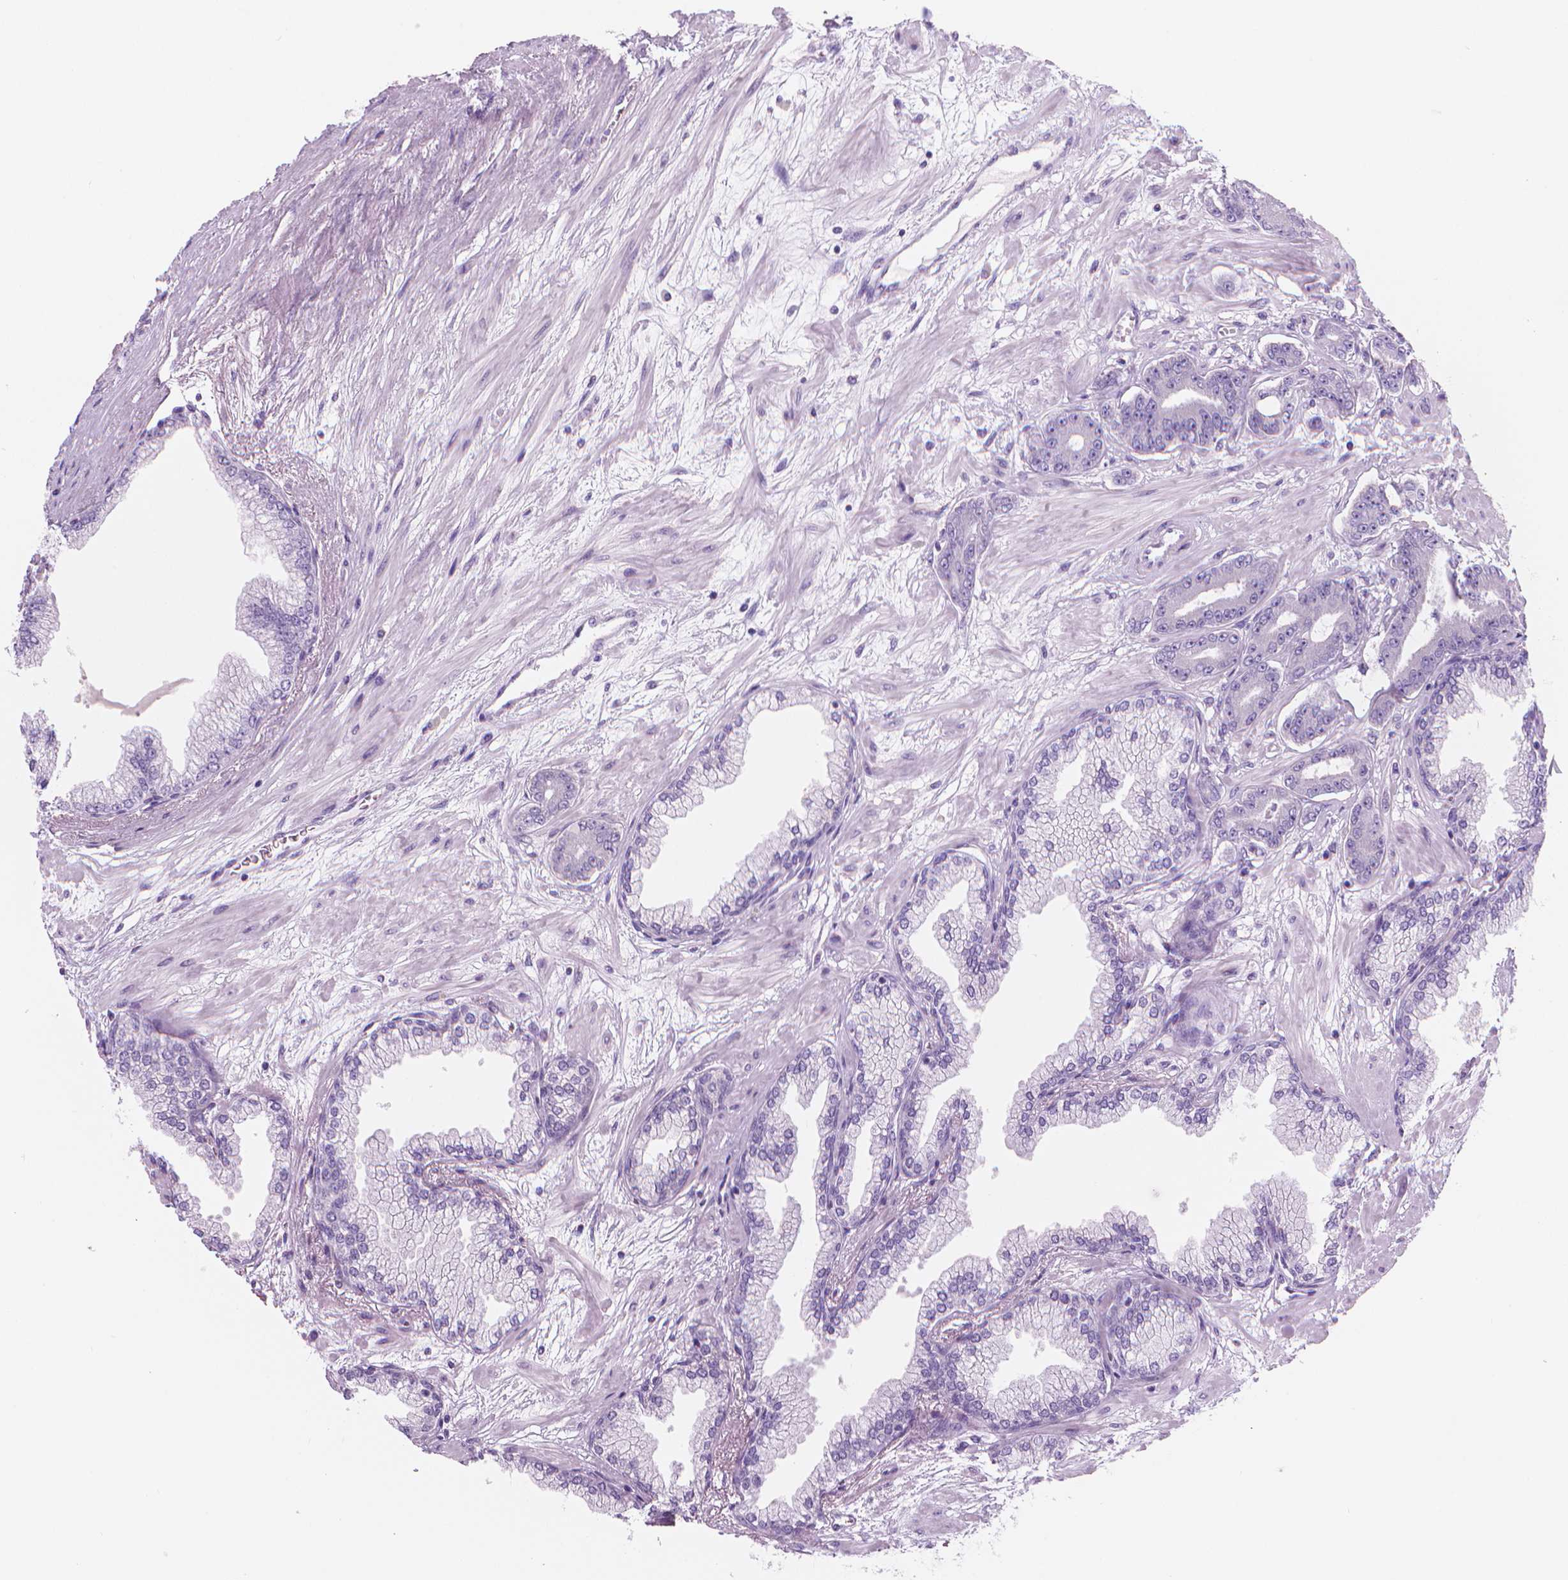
{"staining": {"intensity": "negative", "quantity": "none", "location": "none"}, "tissue": "prostate cancer", "cell_type": "Tumor cells", "image_type": "cancer", "snomed": [{"axis": "morphology", "description": "Adenocarcinoma, Low grade"}, {"axis": "topography", "description": "Prostate"}], "caption": "DAB immunohistochemical staining of human low-grade adenocarcinoma (prostate) demonstrates no significant expression in tumor cells.", "gene": "ENSG00000187186", "patient": {"sex": "male", "age": 64}}